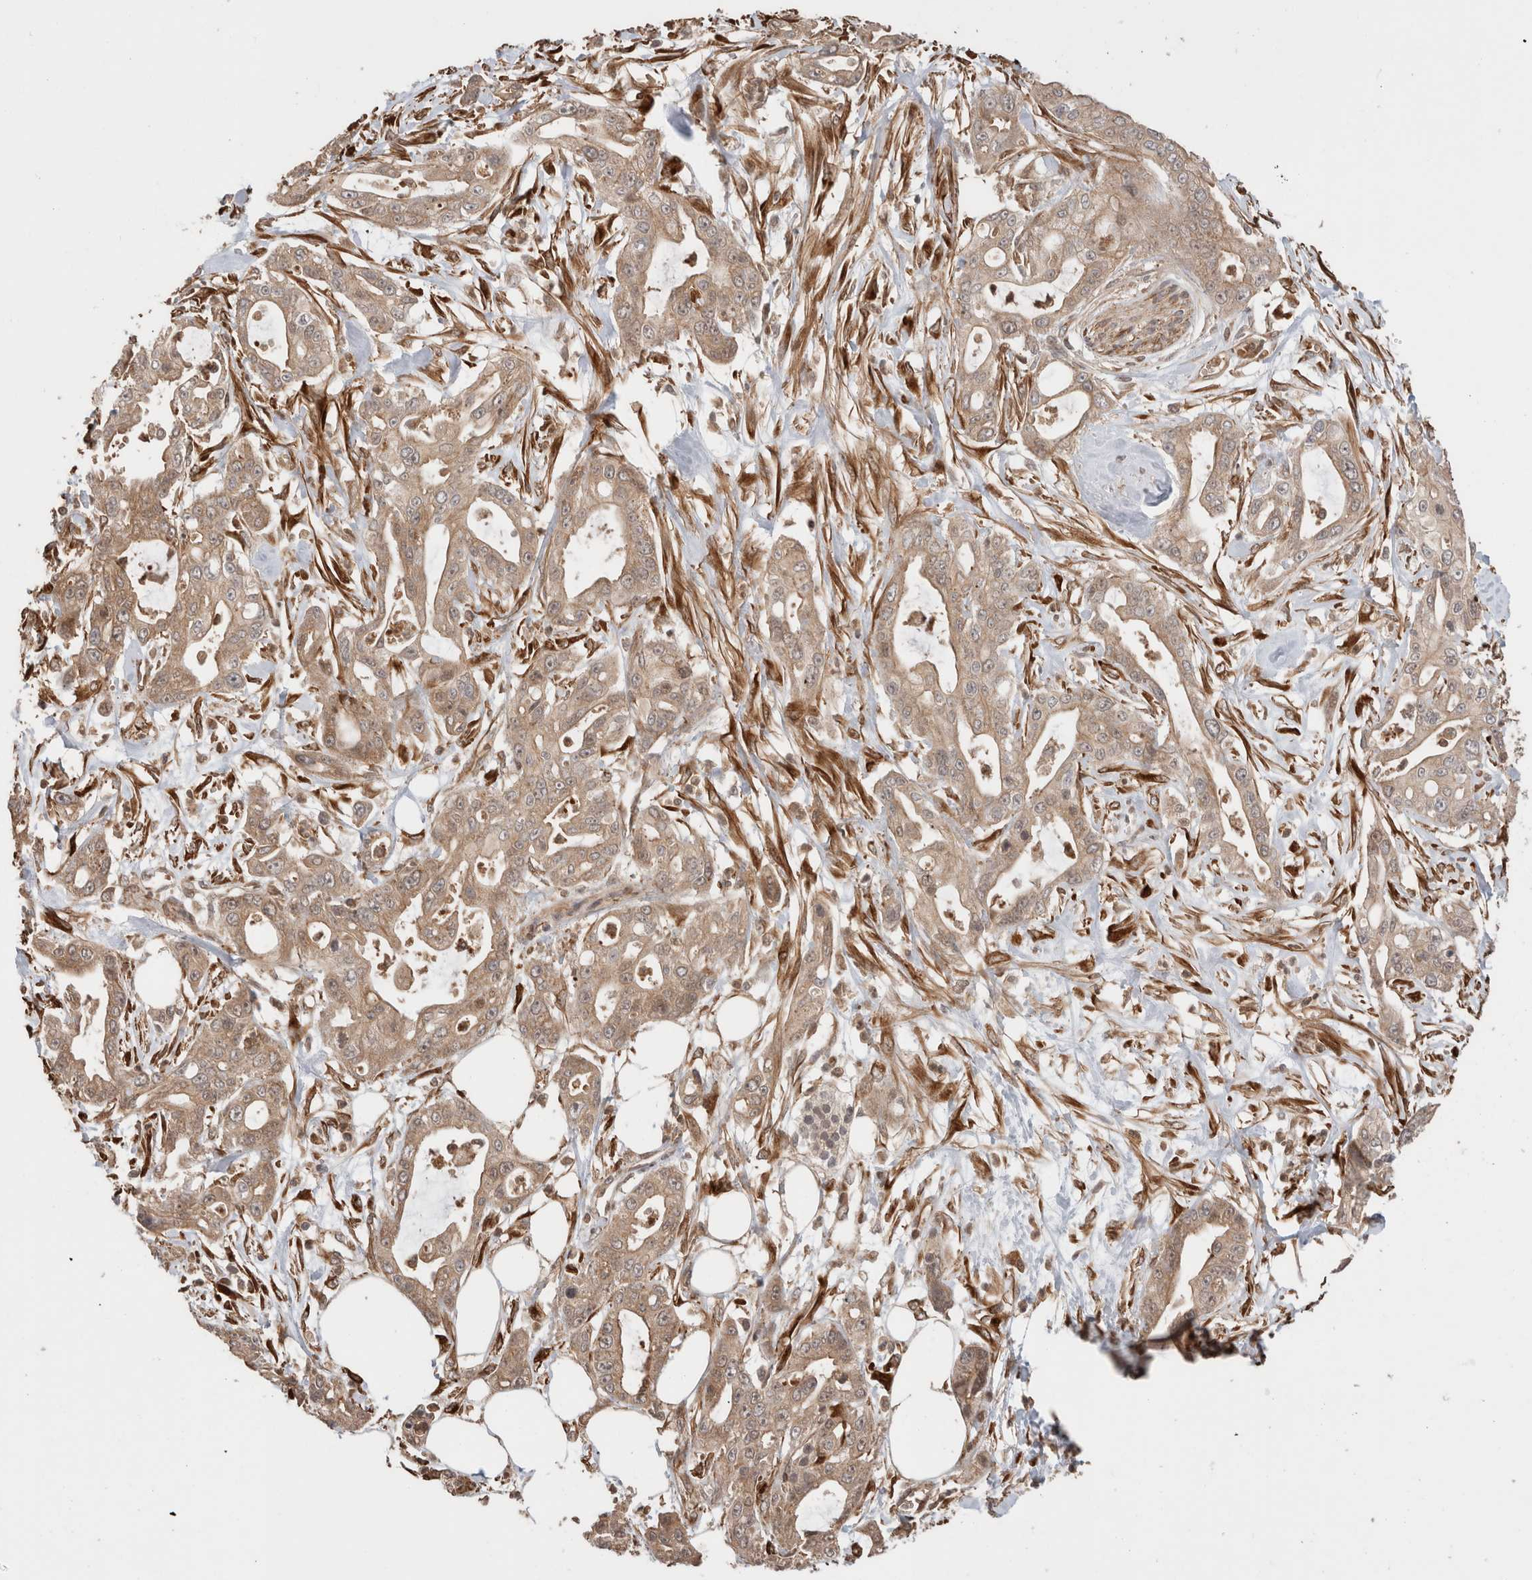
{"staining": {"intensity": "weak", "quantity": "25%-75%", "location": "cytoplasmic/membranous"}, "tissue": "pancreatic cancer", "cell_type": "Tumor cells", "image_type": "cancer", "snomed": [{"axis": "morphology", "description": "Adenocarcinoma, NOS"}, {"axis": "topography", "description": "Pancreas"}], "caption": "Tumor cells display low levels of weak cytoplasmic/membranous expression in approximately 25%-75% of cells in human pancreatic adenocarcinoma.", "gene": "ZNF649", "patient": {"sex": "male", "age": 68}}